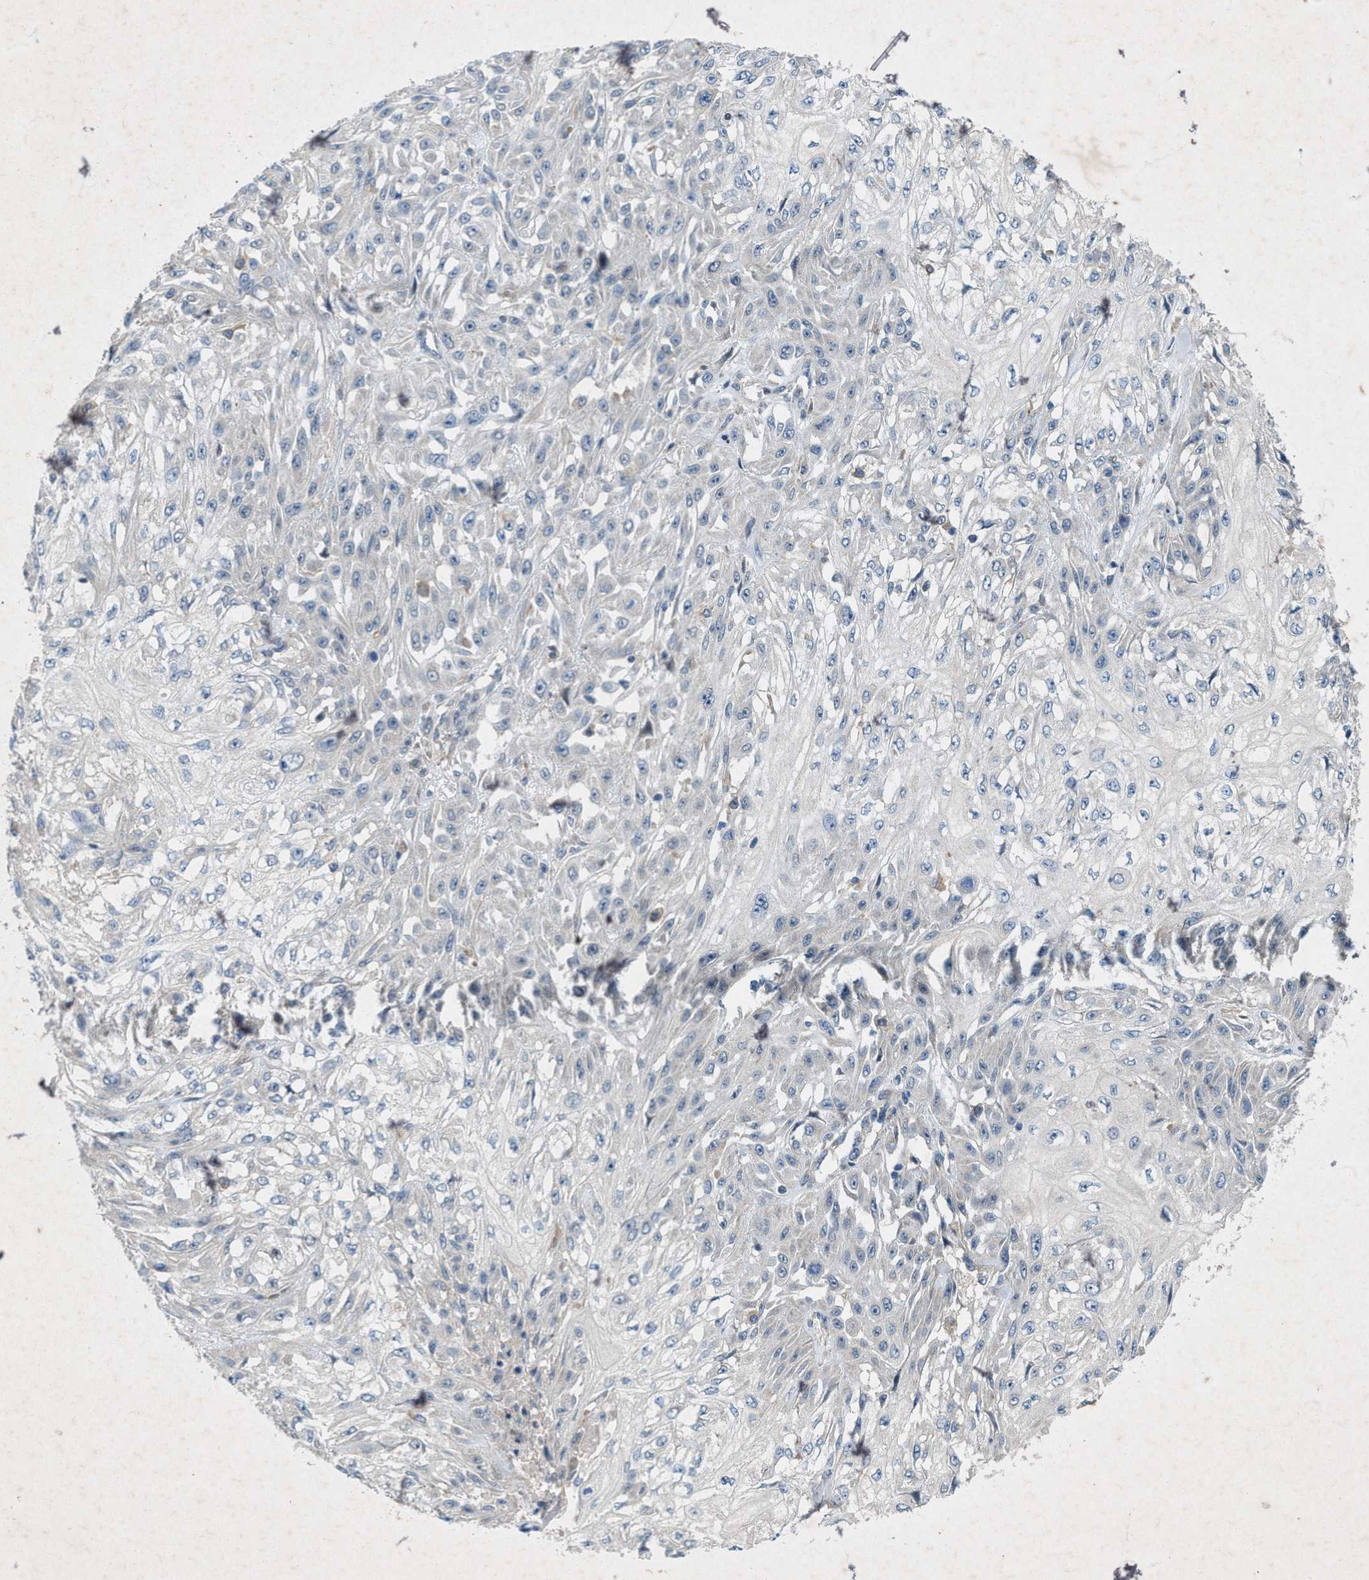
{"staining": {"intensity": "negative", "quantity": "none", "location": "none"}, "tissue": "skin cancer", "cell_type": "Tumor cells", "image_type": "cancer", "snomed": [{"axis": "morphology", "description": "Squamous cell carcinoma, NOS"}, {"axis": "morphology", "description": "Squamous cell carcinoma, metastatic, NOS"}, {"axis": "topography", "description": "Skin"}, {"axis": "topography", "description": "Lymph node"}], "caption": "Immunohistochemical staining of human skin squamous cell carcinoma shows no significant staining in tumor cells.", "gene": "URGCP", "patient": {"sex": "male", "age": 75}}